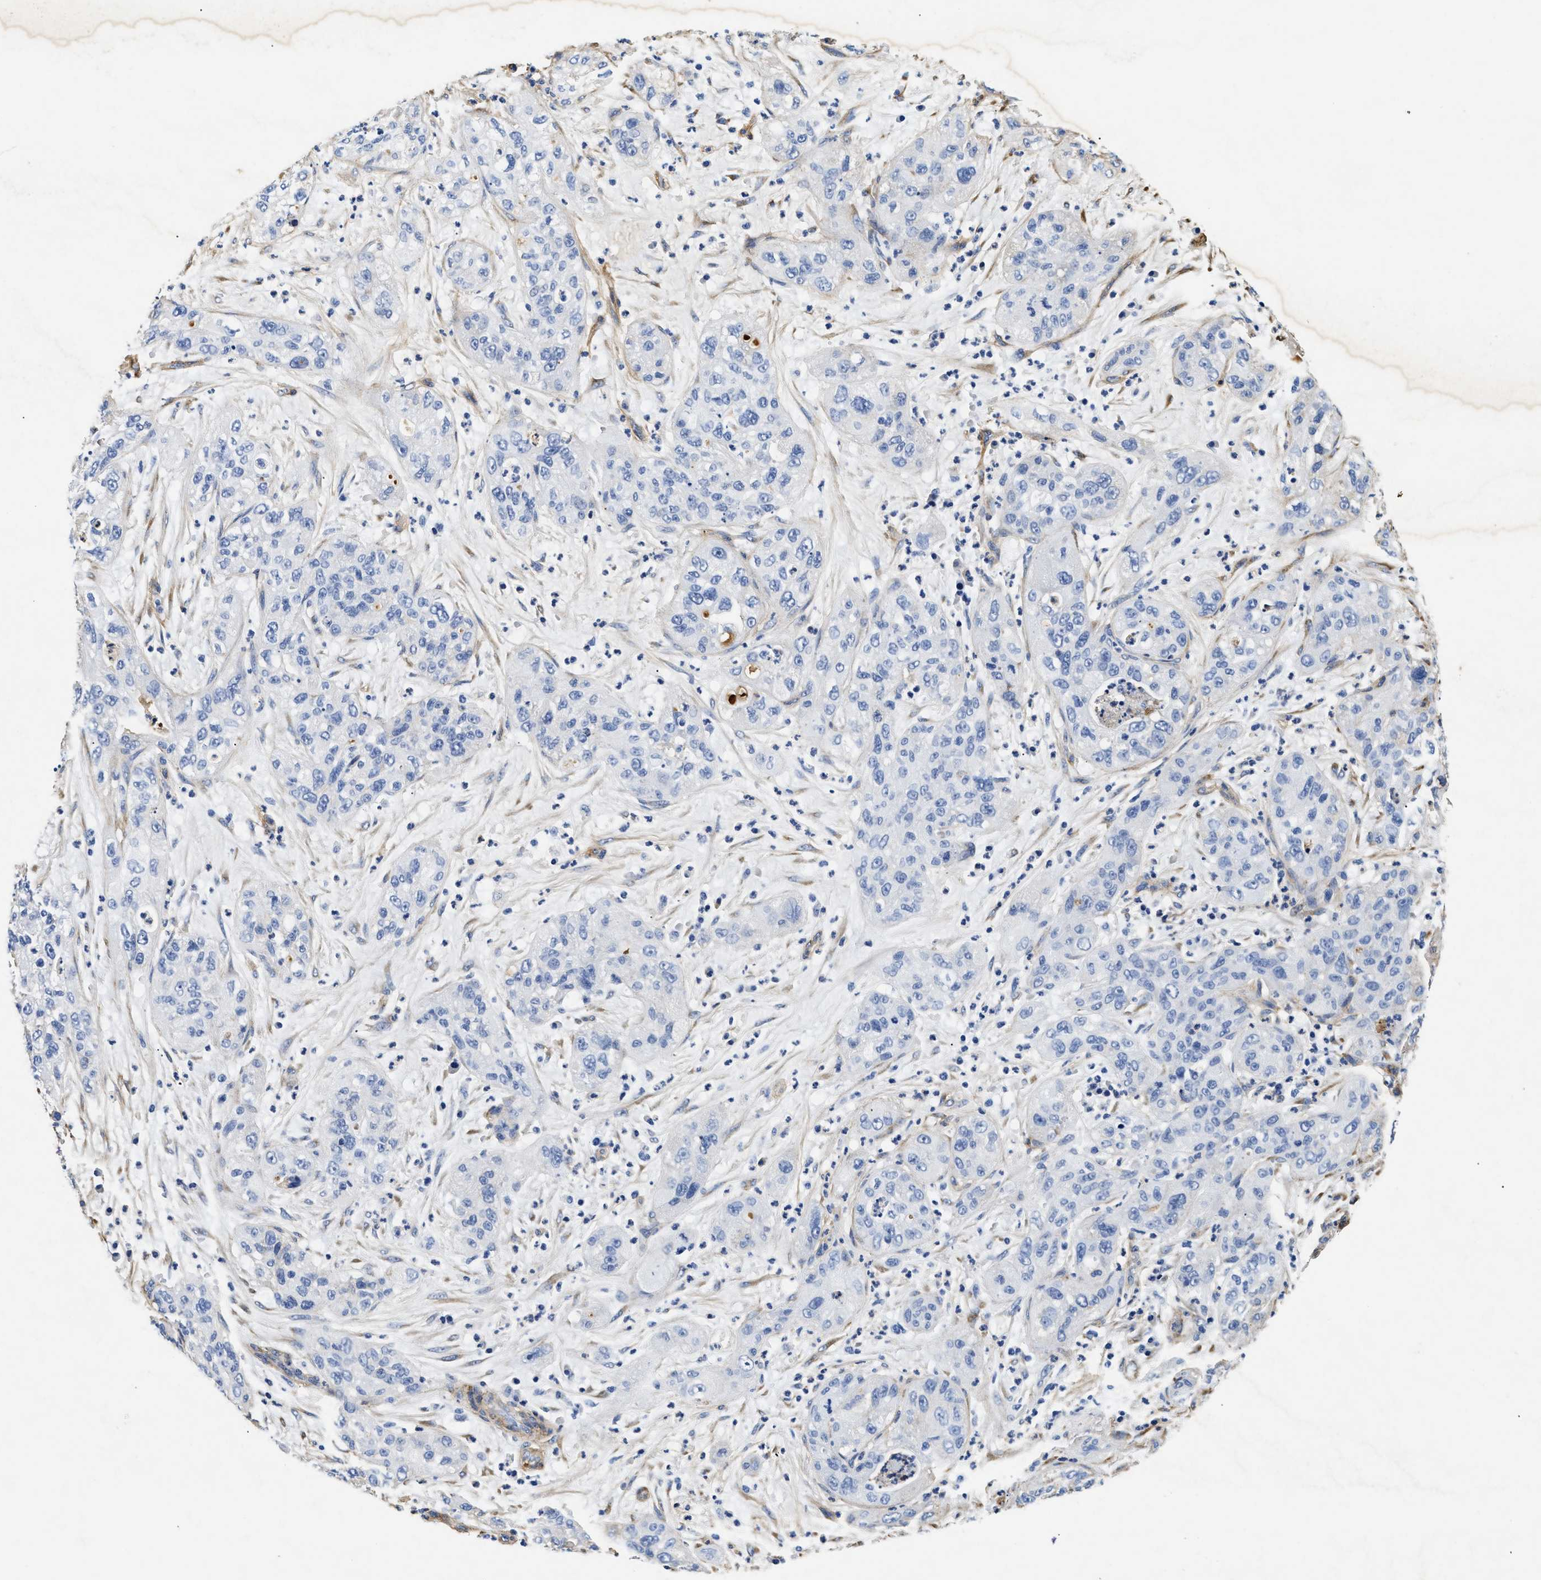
{"staining": {"intensity": "negative", "quantity": "none", "location": "none"}, "tissue": "pancreatic cancer", "cell_type": "Tumor cells", "image_type": "cancer", "snomed": [{"axis": "morphology", "description": "Adenocarcinoma, NOS"}, {"axis": "topography", "description": "Pancreas"}], "caption": "High magnification brightfield microscopy of pancreatic cancer stained with DAB (brown) and counterstained with hematoxylin (blue): tumor cells show no significant staining. (DAB immunohistochemistry (IHC), high magnification).", "gene": "LAMA3", "patient": {"sex": "female", "age": 78}}